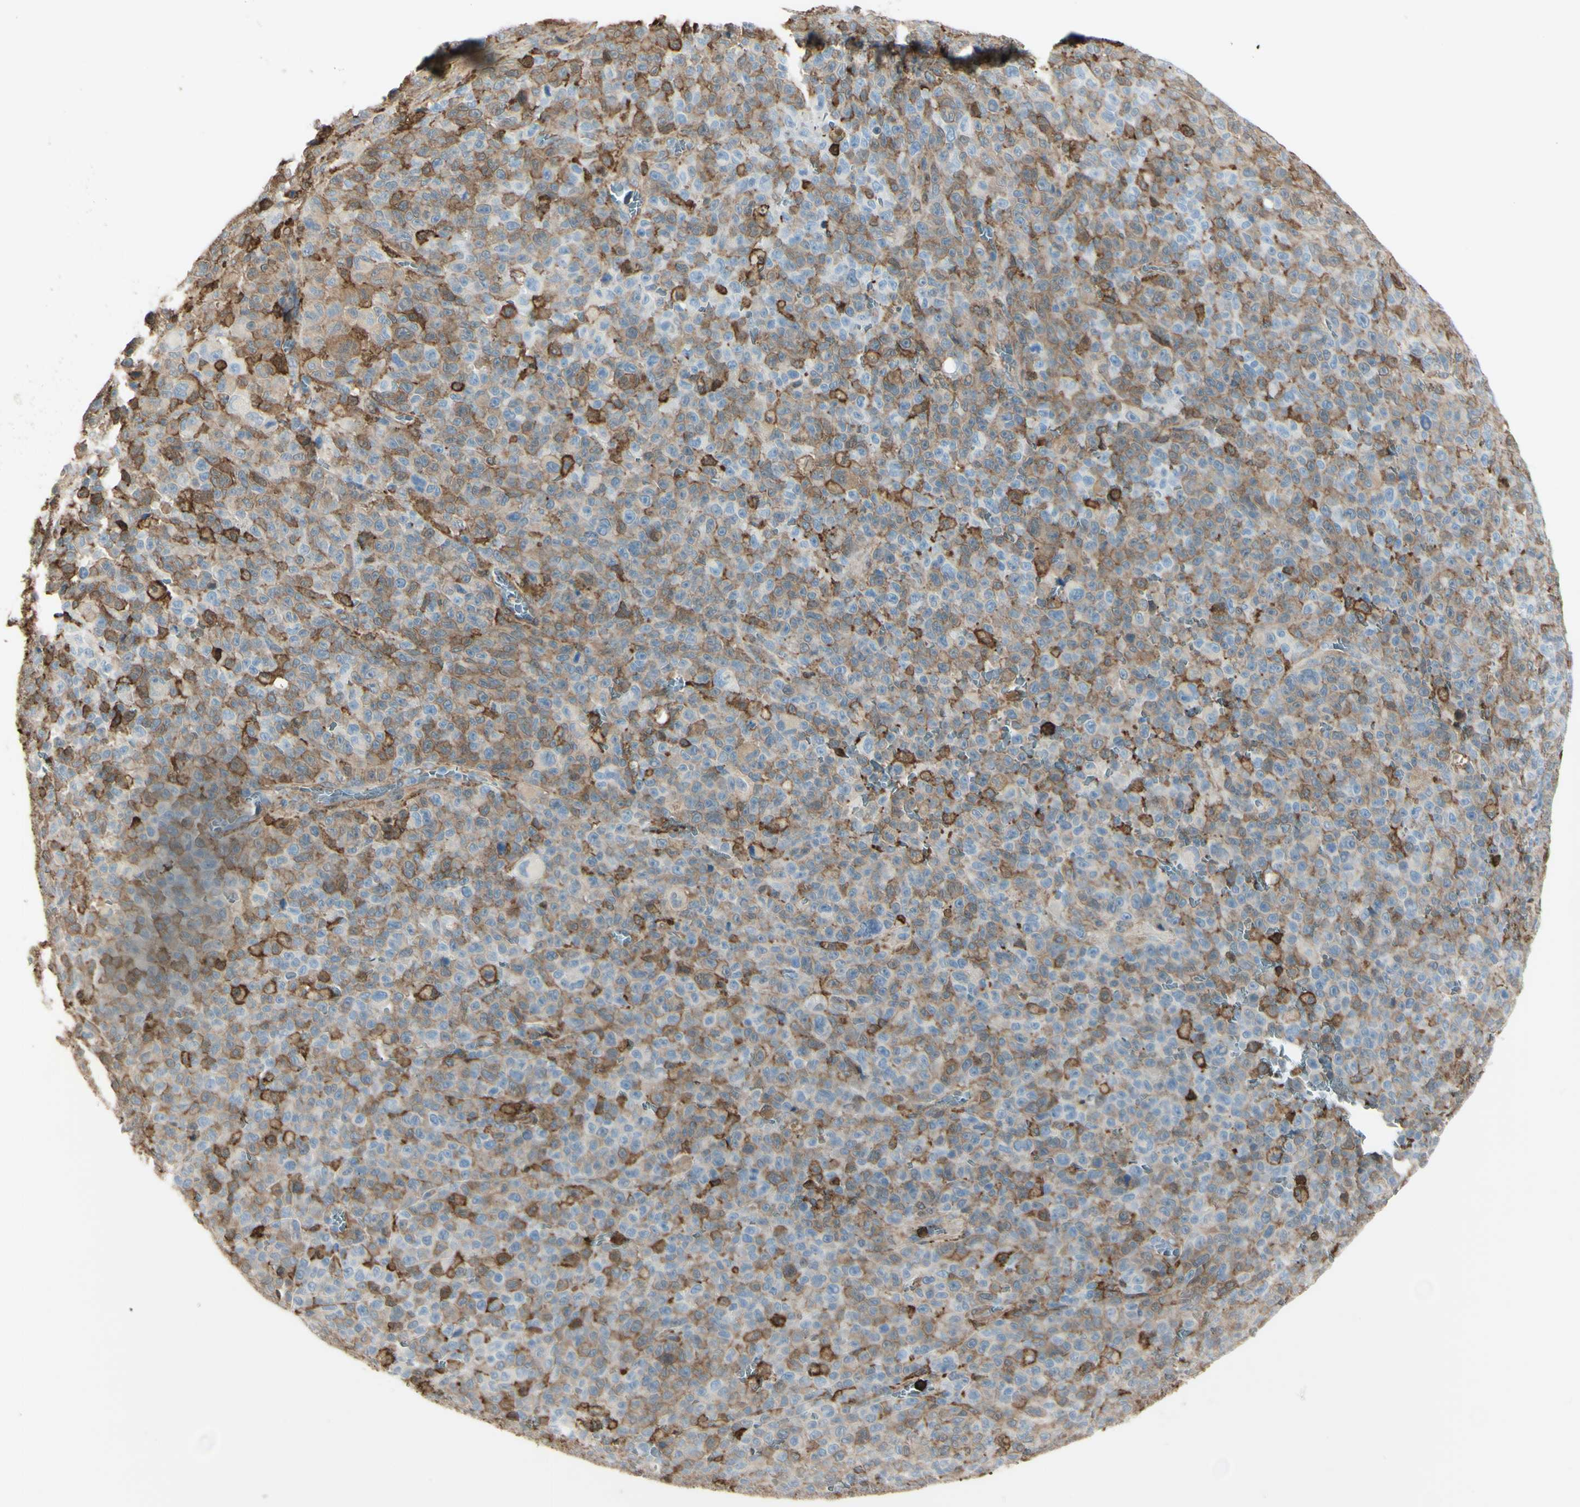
{"staining": {"intensity": "weak", "quantity": "25%-75%", "location": "cytoplasmic/membranous"}, "tissue": "melanoma", "cell_type": "Tumor cells", "image_type": "cancer", "snomed": [{"axis": "morphology", "description": "Malignant melanoma, NOS"}, {"axis": "topography", "description": "Skin"}], "caption": "Protein expression analysis of human melanoma reveals weak cytoplasmic/membranous expression in approximately 25%-75% of tumor cells.", "gene": "GSN", "patient": {"sex": "female", "age": 82}}